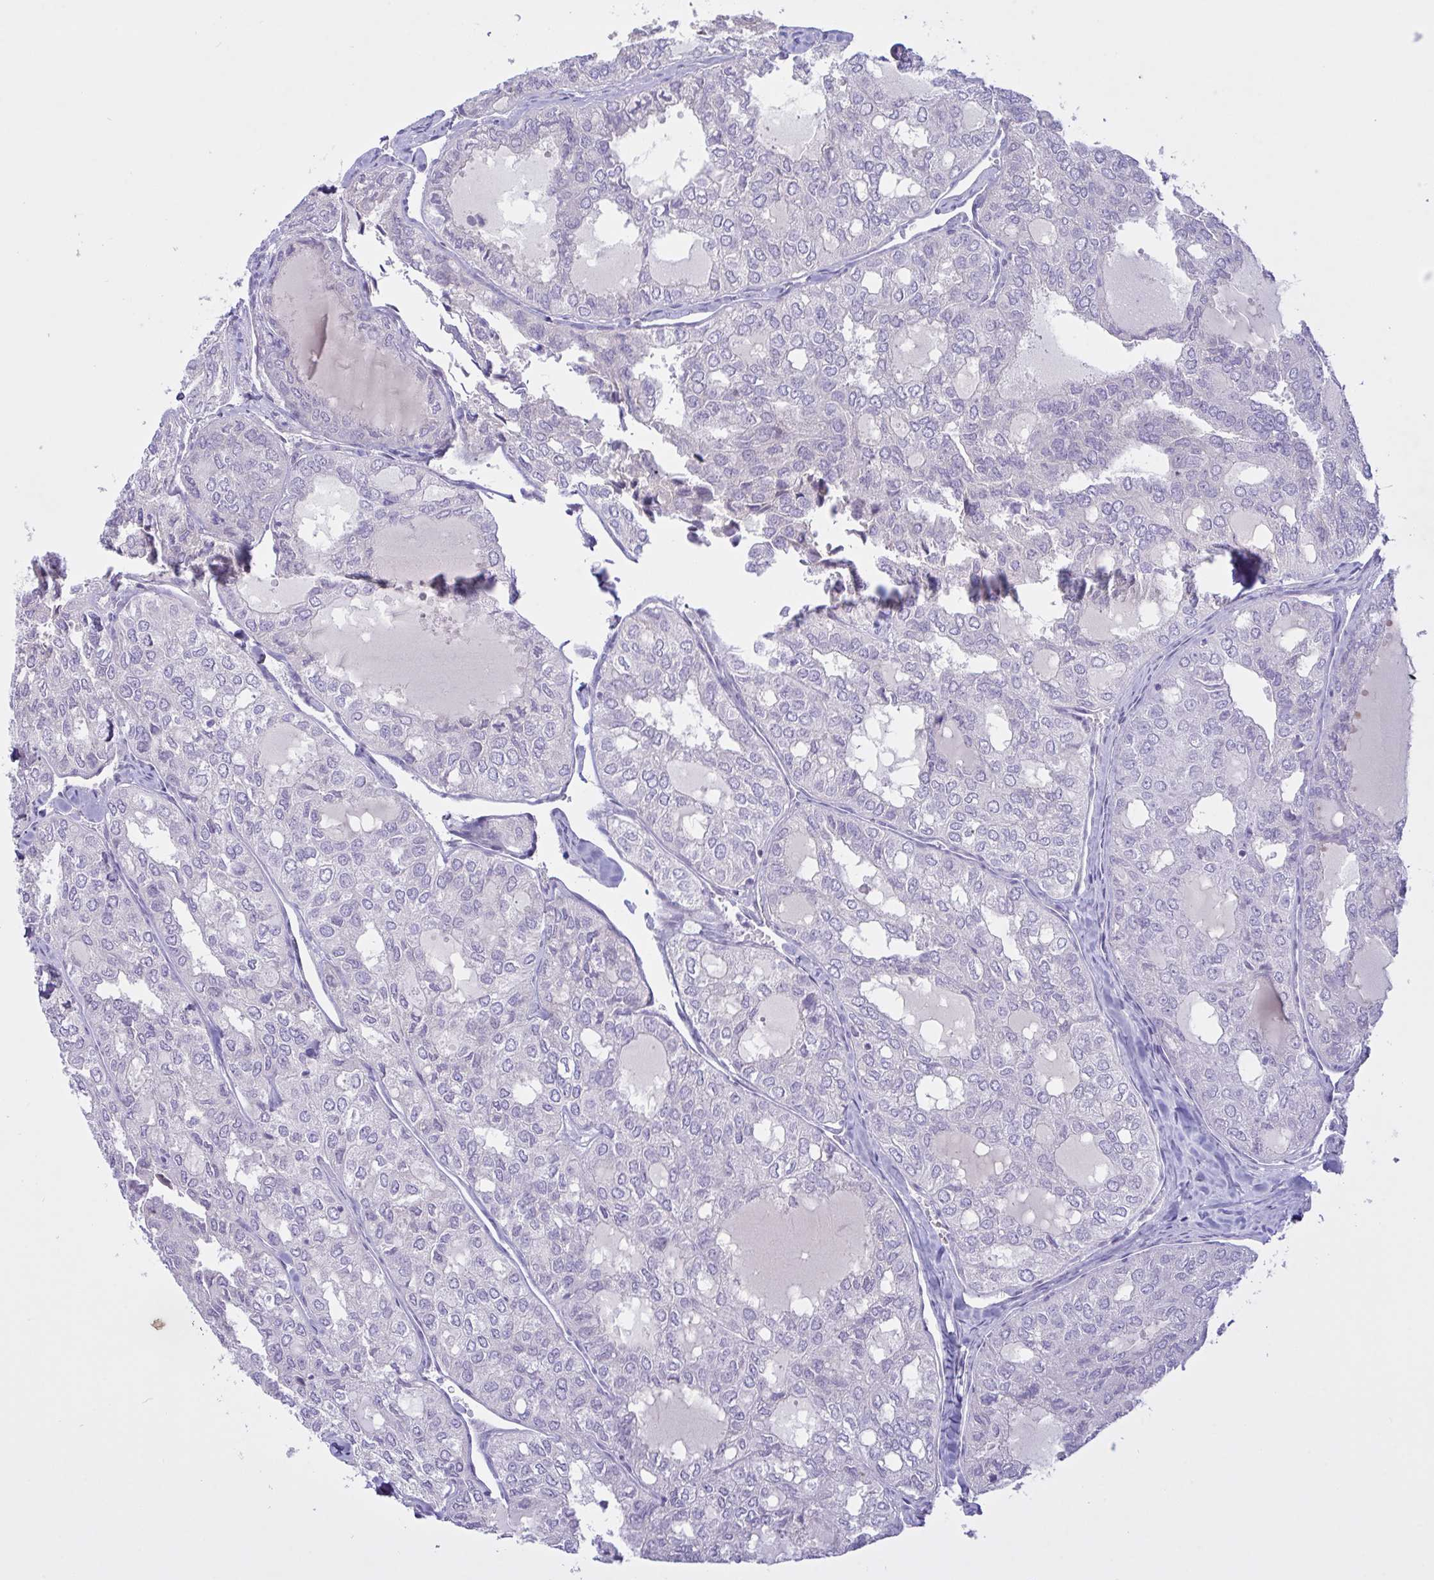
{"staining": {"intensity": "negative", "quantity": "none", "location": "none"}, "tissue": "thyroid cancer", "cell_type": "Tumor cells", "image_type": "cancer", "snomed": [{"axis": "morphology", "description": "Follicular adenoma carcinoma, NOS"}, {"axis": "topography", "description": "Thyroid gland"}], "caption": "DAB immunohistochemical staining of human thyroid cancer exhibits no significant expression in tumor cells. (Stains: DAB immunohistochemistry (IHC) with hematoxylin counter stain, Microscopy: brightfield microscopy at high magnification).", "gene": "FAM86B1", "patient": {"sex": "male", "age": 75}}